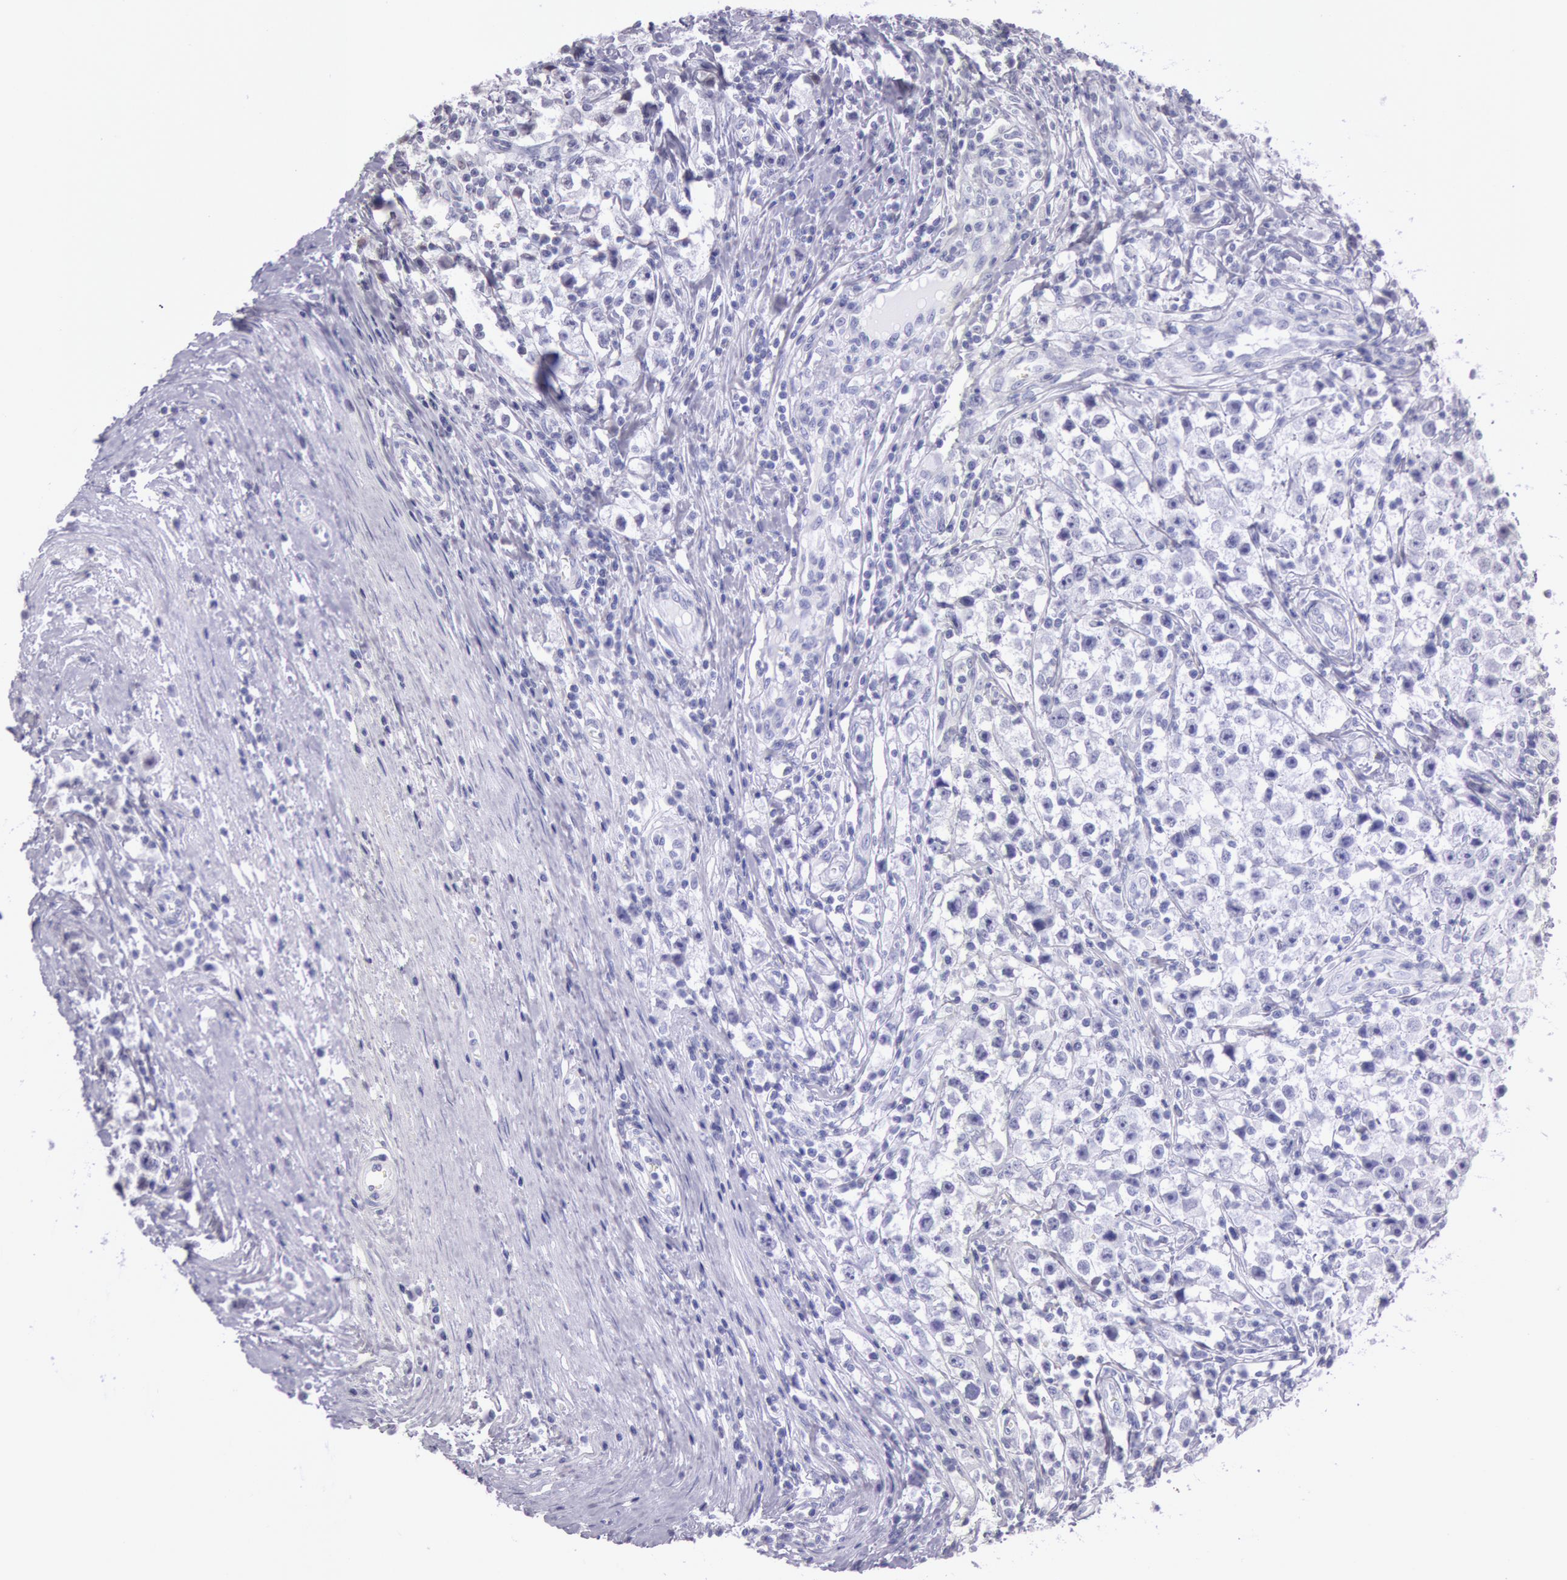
{"staining": {"intensity": "negative", "quantity": "none", "location": "none"}, "tissue": "testis cancer", "cell_type": "Tumor cells", "image_type": "cancer", "snomed": [{"axis": "morphology", "description": "Seminoma, NOS"}, {"axis": "topography", "description": "Testis"}], "caption": "High power microscopy micrograph of an IHC image of testis cancer, revealing no significant positivity in tumor cells.", "gene": "ESS2", "patient": {"sex": "male", "age": 35}}